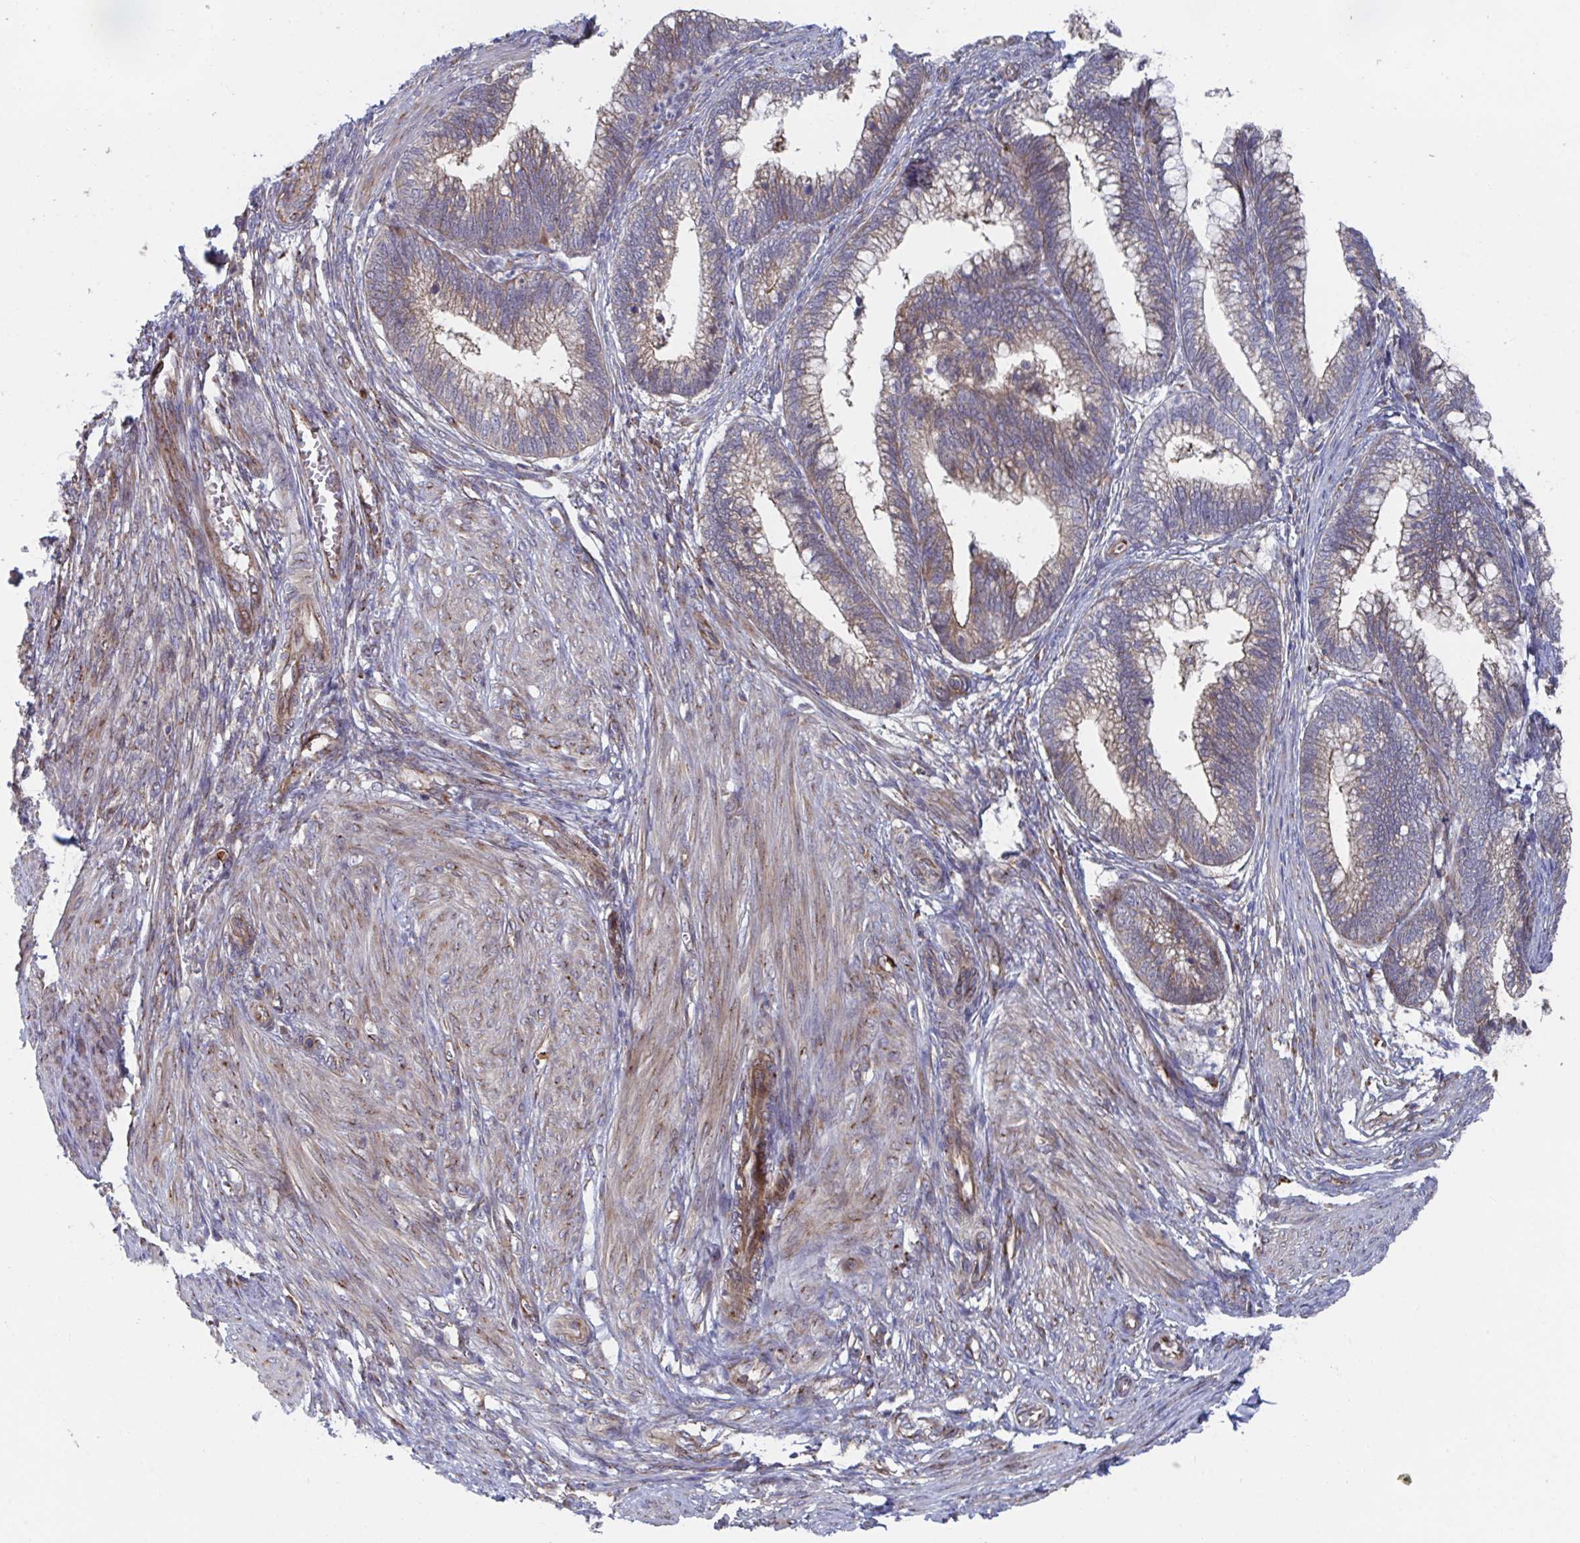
{"staining": {"intensity": "moderate", "quantity": "25%-75%", "location": "cytoplasmic/membranous"}, "tissue": "cervical cancer", "cell_type": "Tumor cells", "image_type": "cancer", "snomed": [{"axis": "morphology", "description": "Adenocarcinoma, NOS"}, {"axis": "topography", "description": "Cervix"}], "caption": "This image reveals IHC staining of adenocarcinoma (cervical), with medium moderate cytoplasmic/membranous positivity in about 25%-75% of tumor cells.", "gene": "FJX1", "patient": {"sex": "female", "age": 44}}